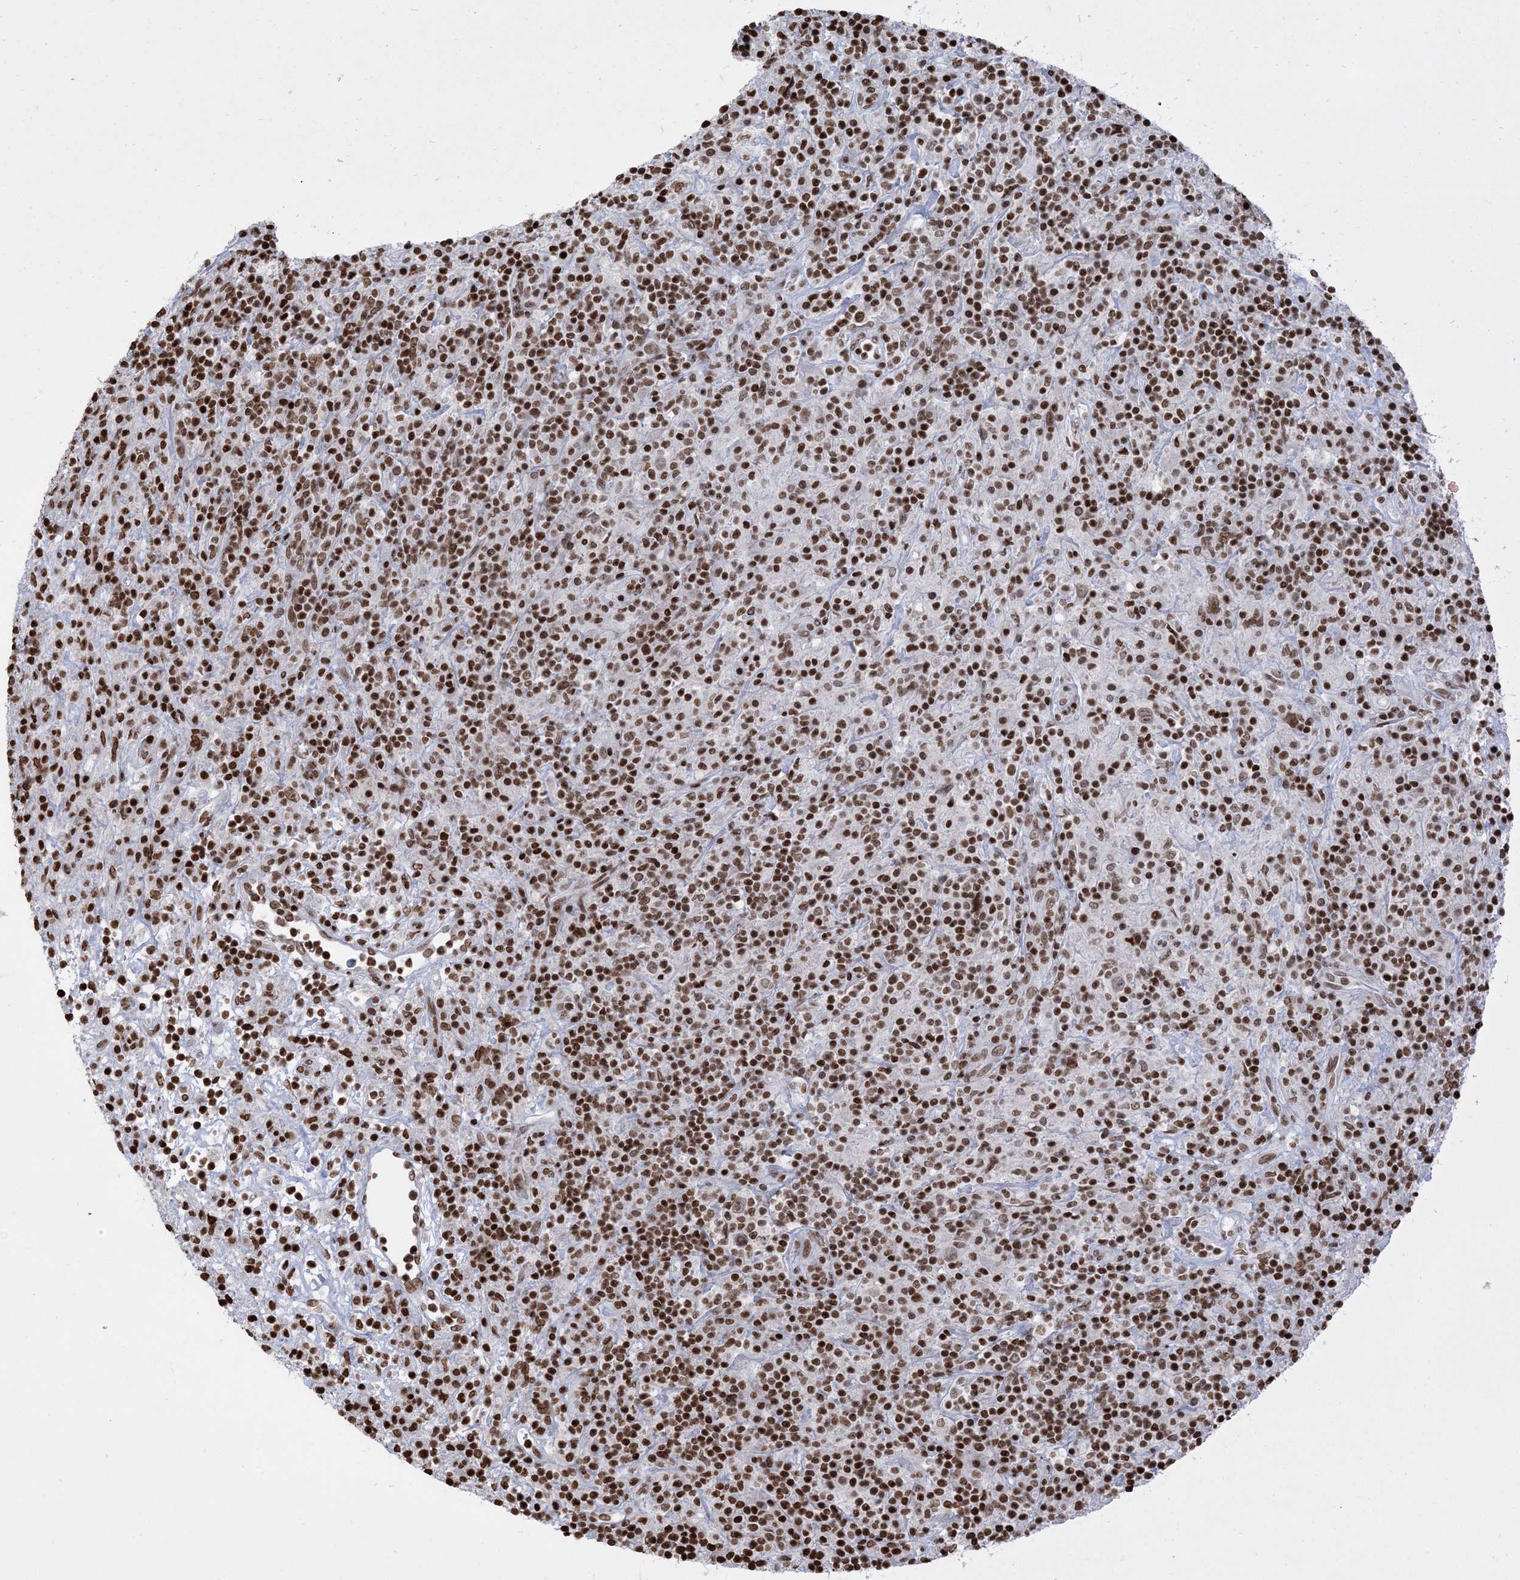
{"staining": {"intensity": "moderate", "quantity": ">75%", "location": "nuclear"}, "tissue": "lymphoma", "cell_type": "Tumor cells", "image_type": "cancer", "snomed": [{"axis": "morphology", "description": "Hodgkin's disease, NOS"}, {"axis": "topography", "description": "Lymph node"}], "caption": "A photomicrograph of Hodgkin's disease stained for a protein demonstrates moderate nuclear brown staining in tumor cells.", "gene": "H3-3B", "patient": {"sex": "male", "age": 70}}